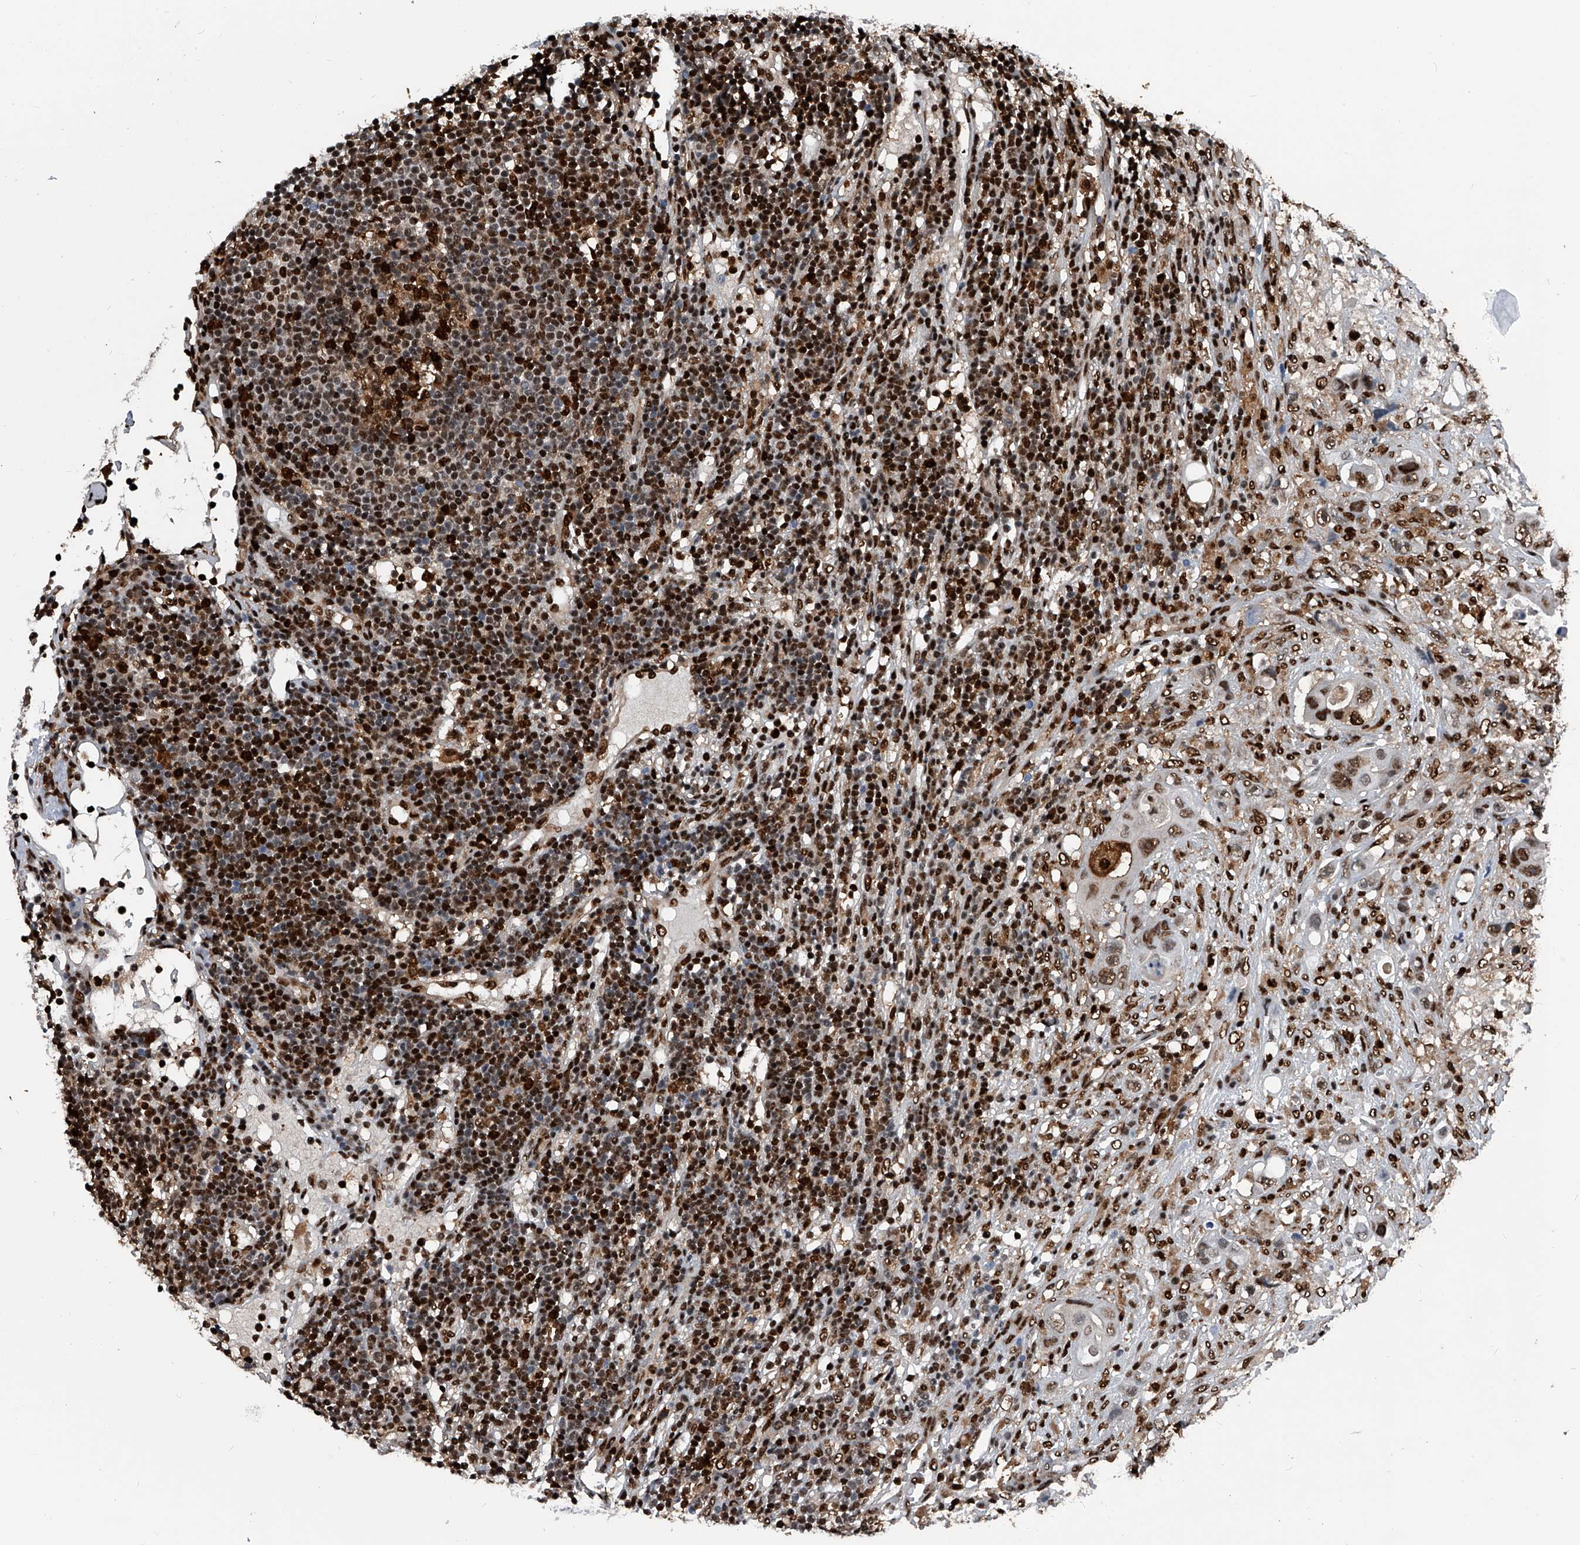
{"staining": {"intensity": "strong", "quantity": "25%-75%", "location": "nuclear"}, "tissue": "colorectal cancer", "cell_type": "Tumor cells", "image_type": "cancer", "snomed": [{"axis": "morphology", "description": "Adenocarcinoma, NOS"}, {"axis": "topography", "description": "Colon"}], "caption": "Tumor cells show high levels of strong nuclear positivity in about 25%-75% of cells in colorectal cancer.", "gene": "FKBP5", "patient": {"sex": "female", "age": 46}}